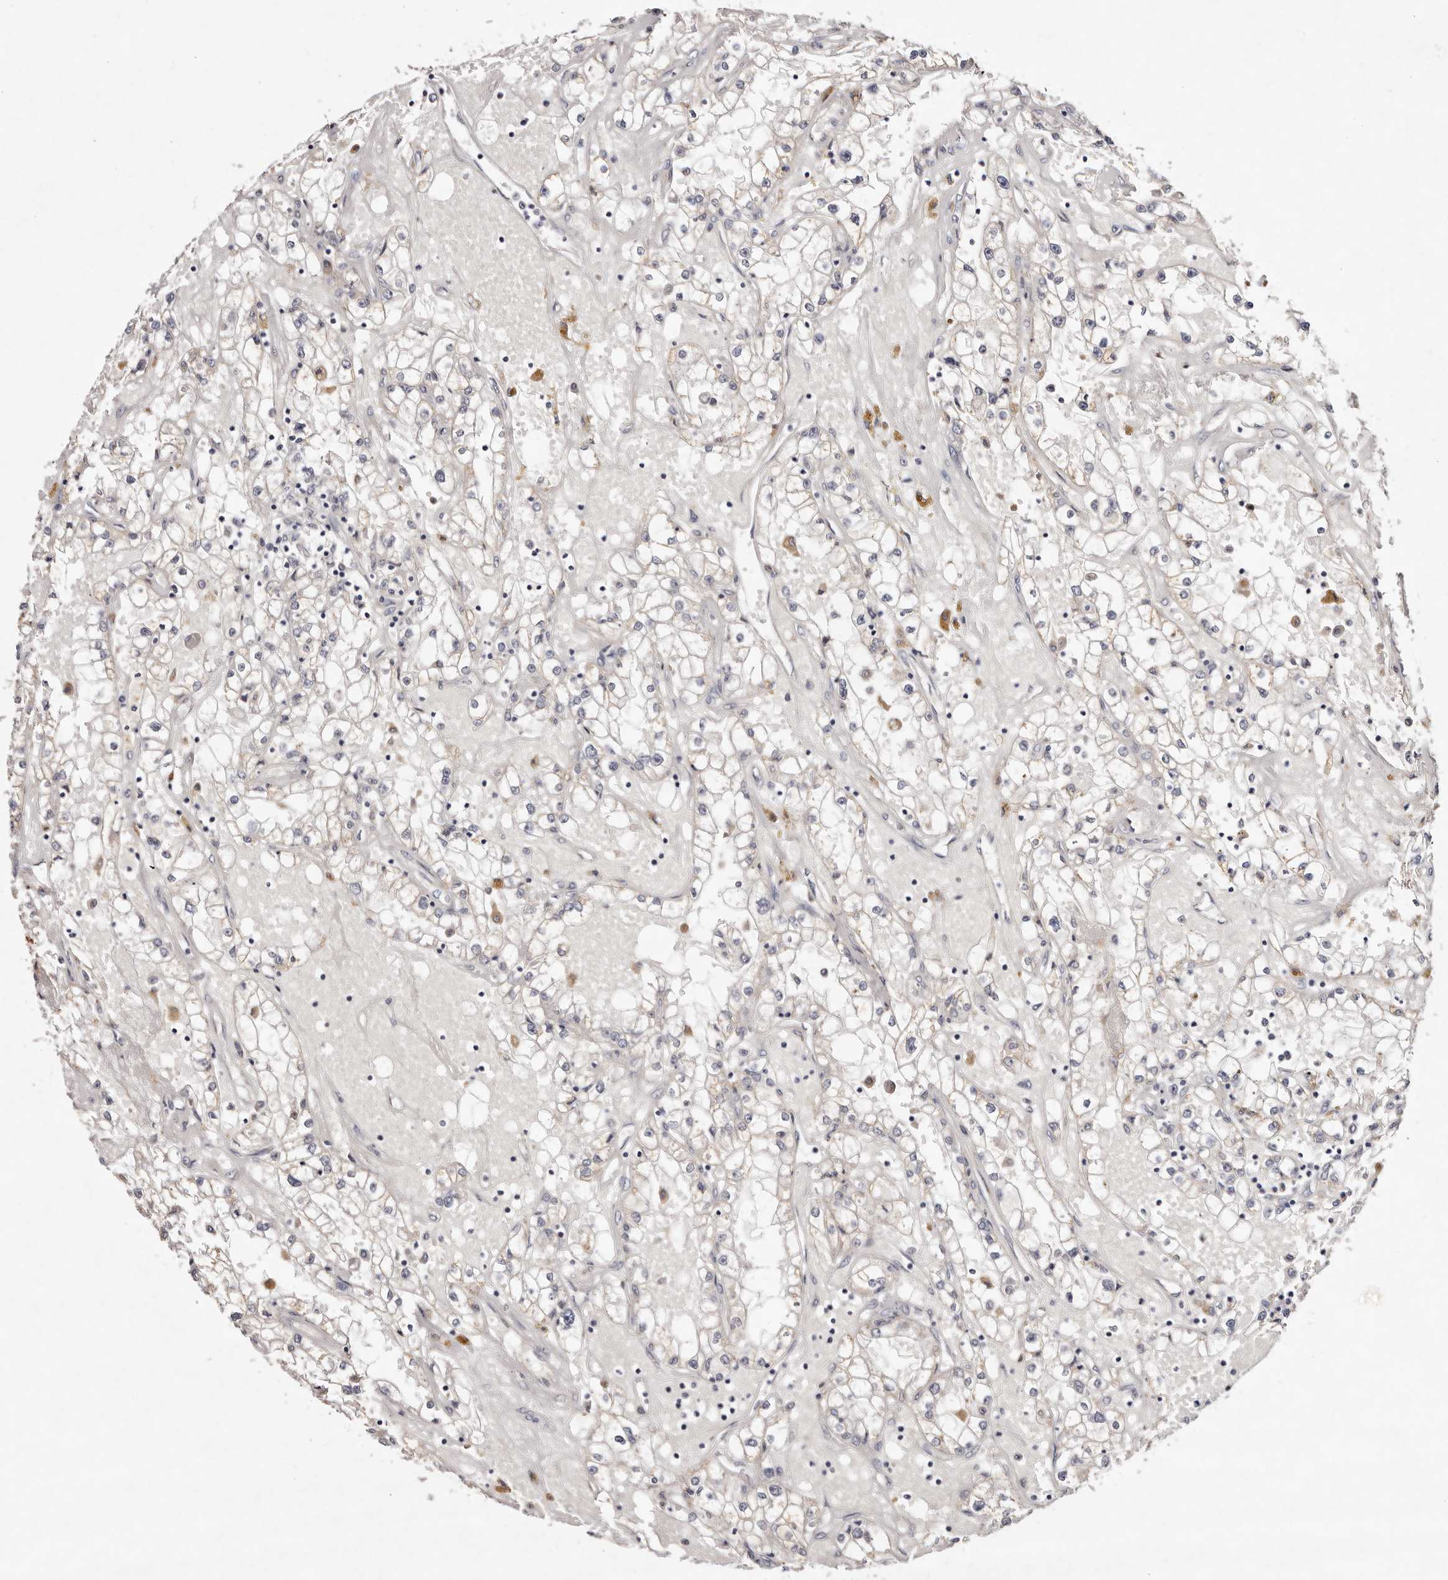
{"staining": {"intensity": "negative", "quantity": "none", "location": "none"}, "tissue": "renal cancer", "cell_type": "Tumor cells", "image_type": "cancer", "snomed": [{"axis": "morphology", "description": "Adenocarcinoma, NOS"}, {"axis": "topography", "description": "Kidney"}], "caption": "High magnification brightfield microscopy of renal cancer stained with DAB (brown) and counterstained with hematoxylin (blue): tumor cells show no significant positivity.", "gene": "TSC2", "patient": {"sex": "male", "age": 56}}